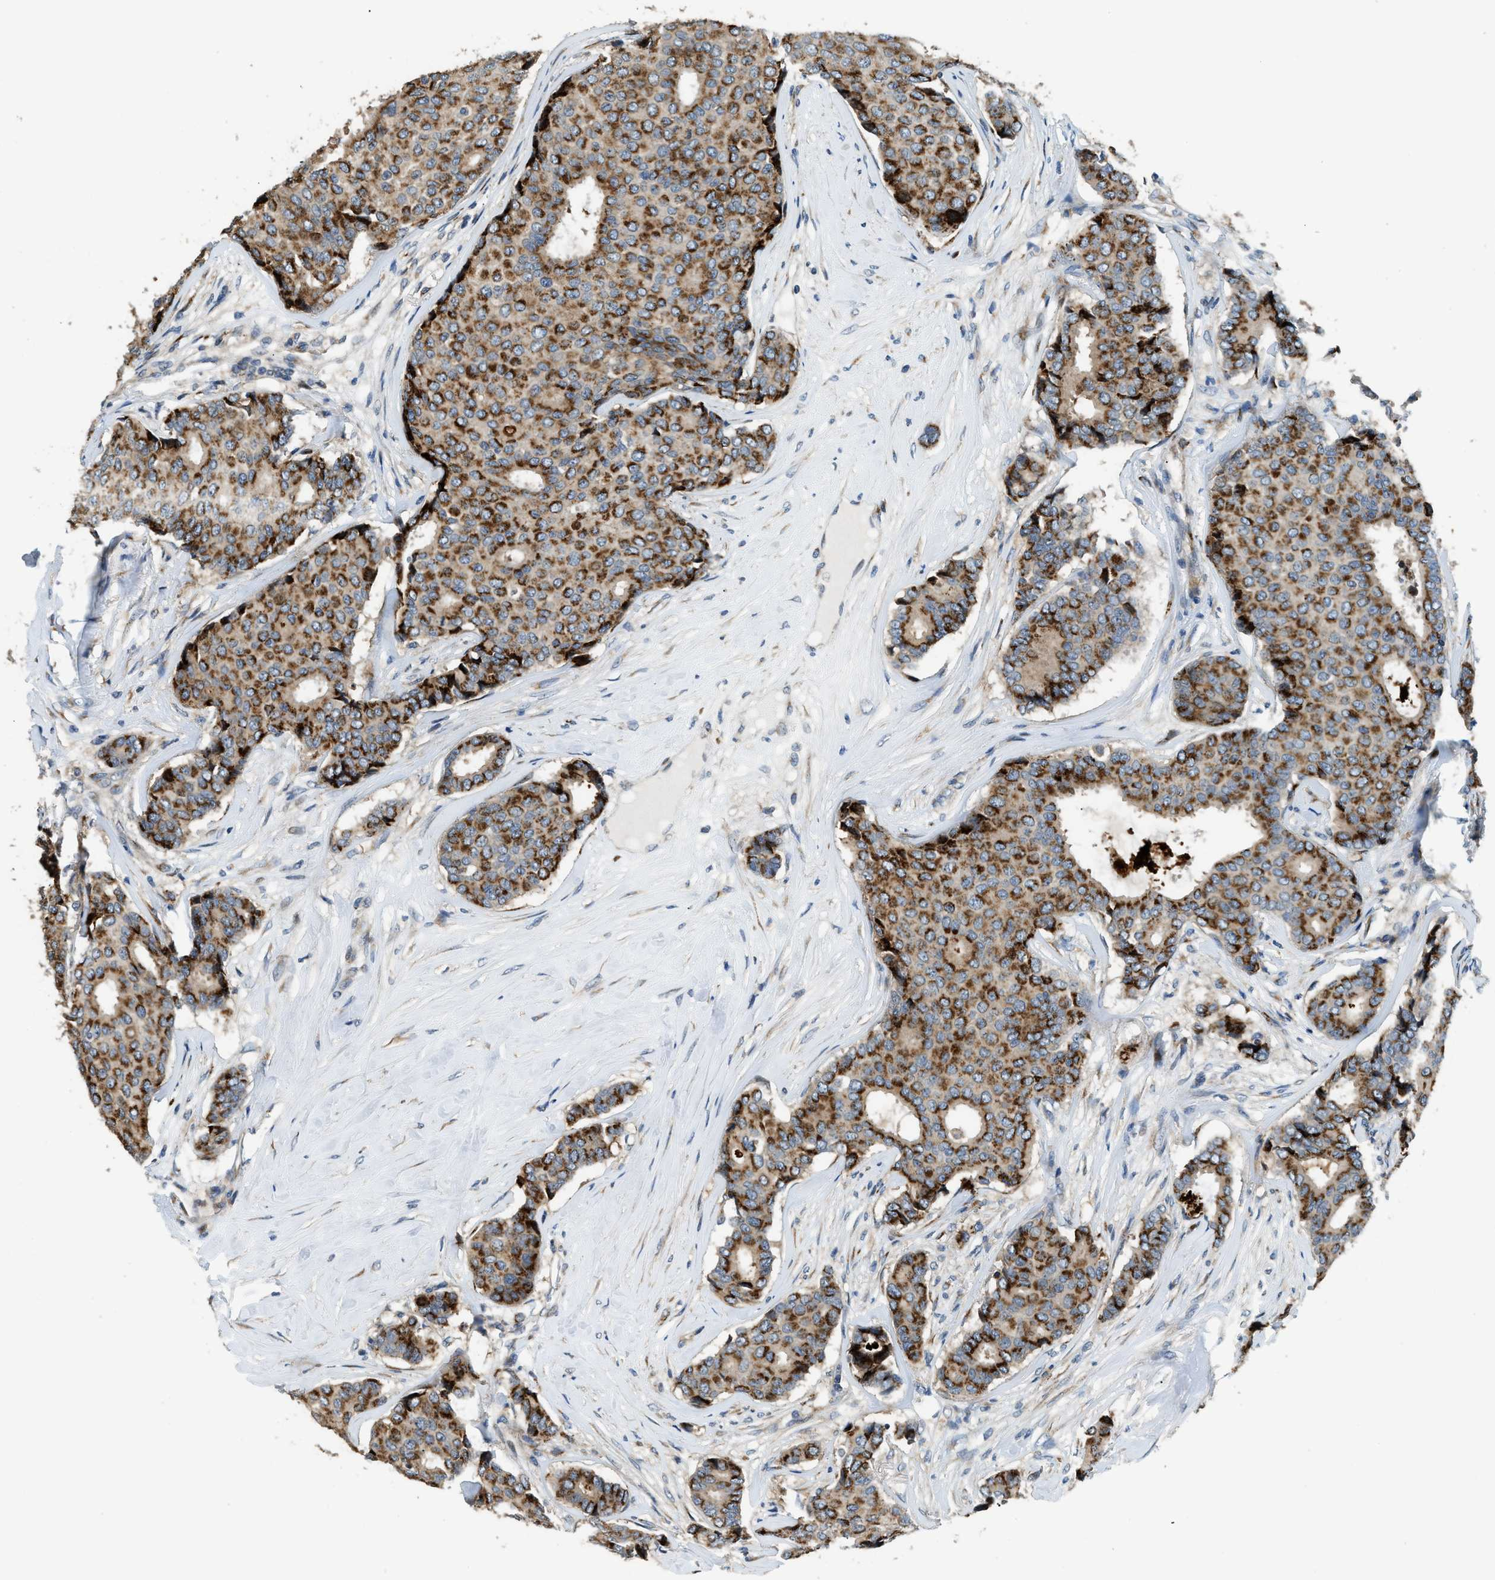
{"staining": {"intensity": "strong", "quantity": ">75%", "location": "cytoplasmic/membranous"}, "tissue": "breast cancer", "cell_type": "Tumor cells", "image_type": "cancer", "snomed": [{"axis": "morphology", "description": "Duct carcinoma"}, {"axis": "topography", "description": "Breast"}], "caption": "Immunohistochemistry (IHC) micrograph of neoplastic tissue: human breast cancer stained using IHC exhibits high levels of strong protein expression localized specifically in the cytoplasmic/membranous of tumor cells, appearing as a cytoplasmic/membranous brown color.", "gene": "FUT8", "patient": {"sex": "female", "age": 75}}